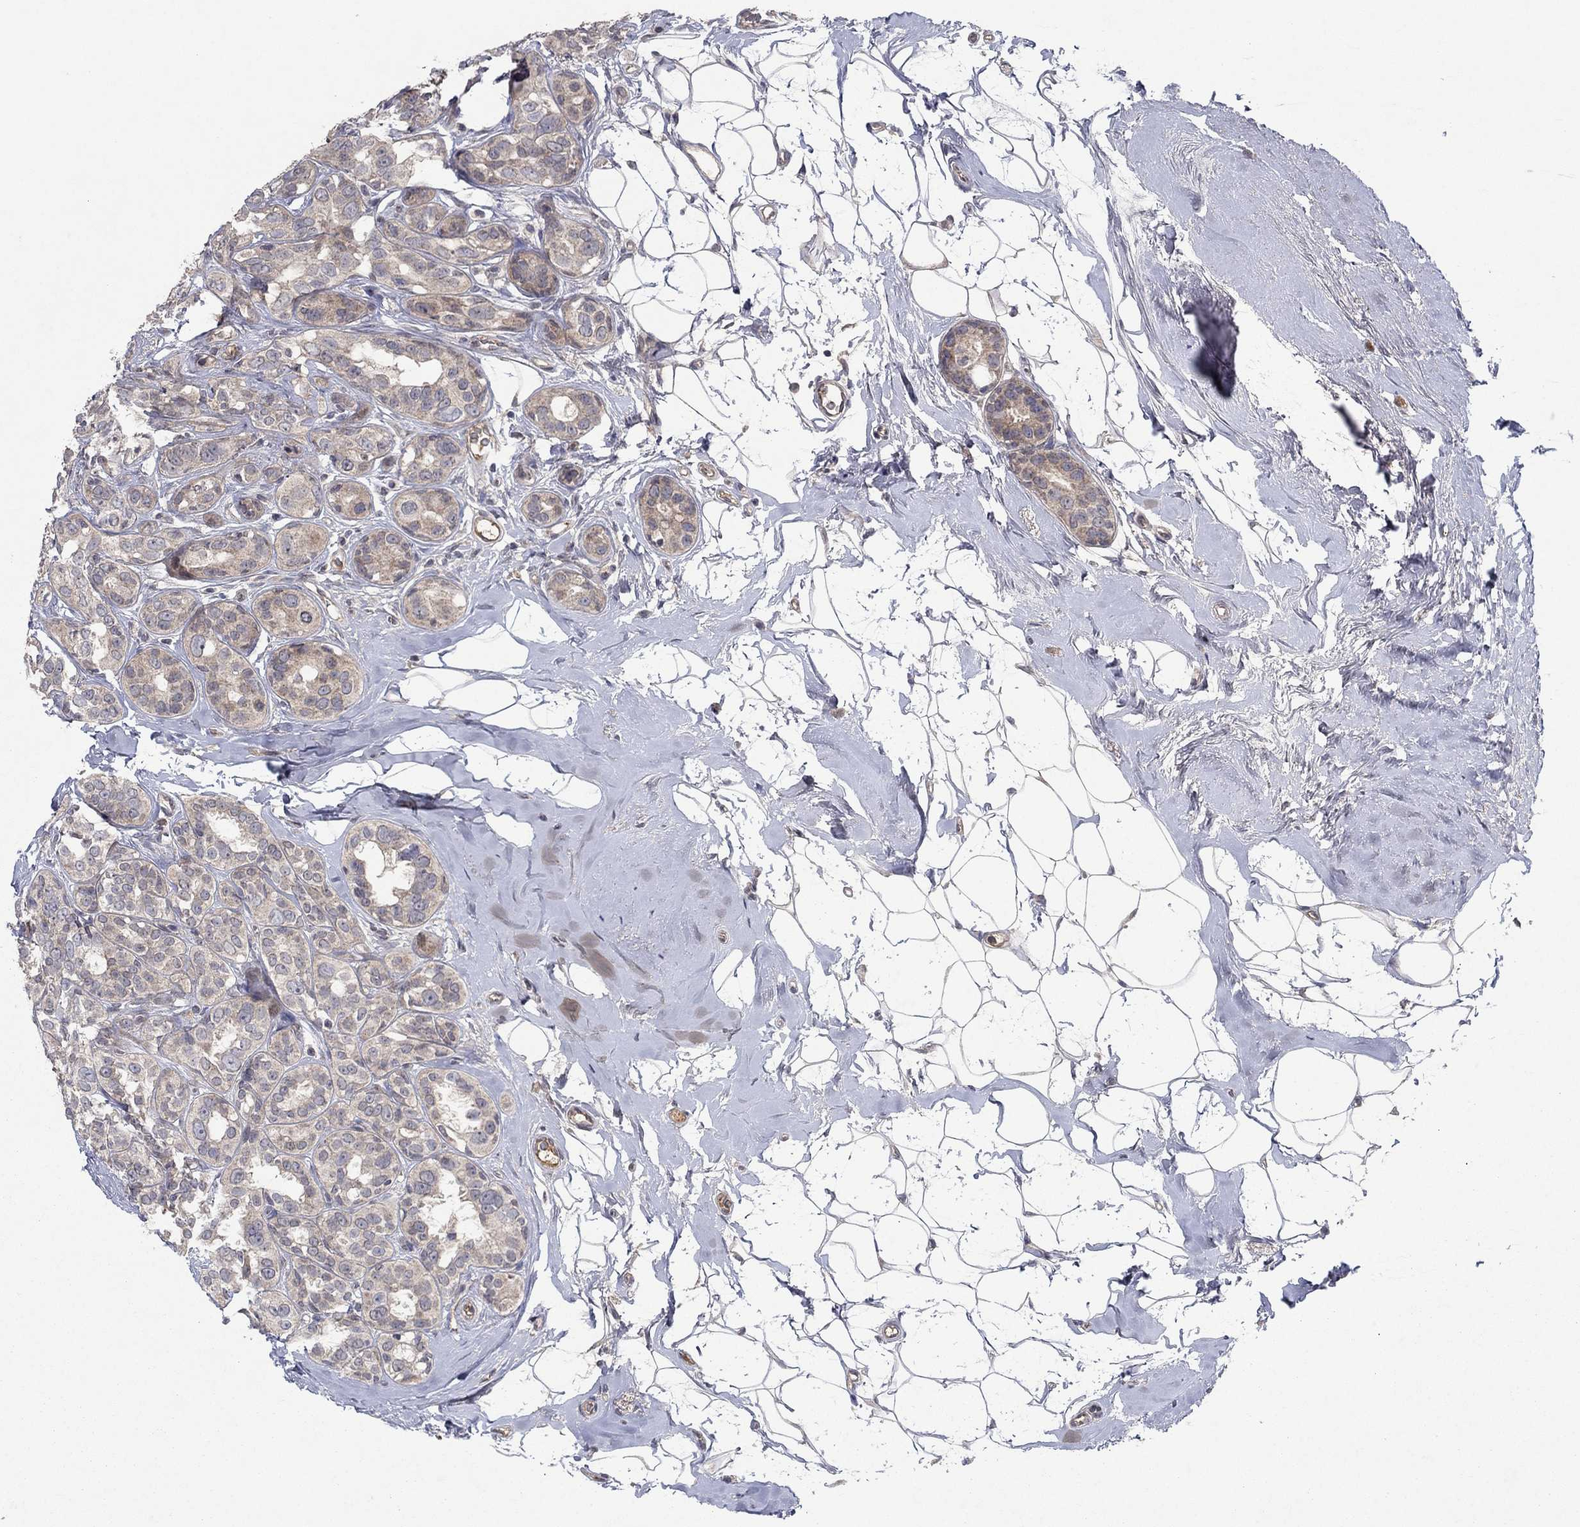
{"staining": {"intensity": "weak", "quantity": ">75%", "location": "cytoplasmic/membranous"}, "tissue": "breast cancer", "cell_type": "Tumor cells", "image_type": "cancer", "snomed": [{"axis": "morphology", "description": "Duct carcinoma"}, {"axis": "topography", "description": "Breast"}], "caption": "This is a micrograph of IHC staining of breast cancer, which shows weak positivity in the cytoplasmic/membranous of tumor cells.", "gene": "IL4", "patient": {"sex": "female", "age": 55}}